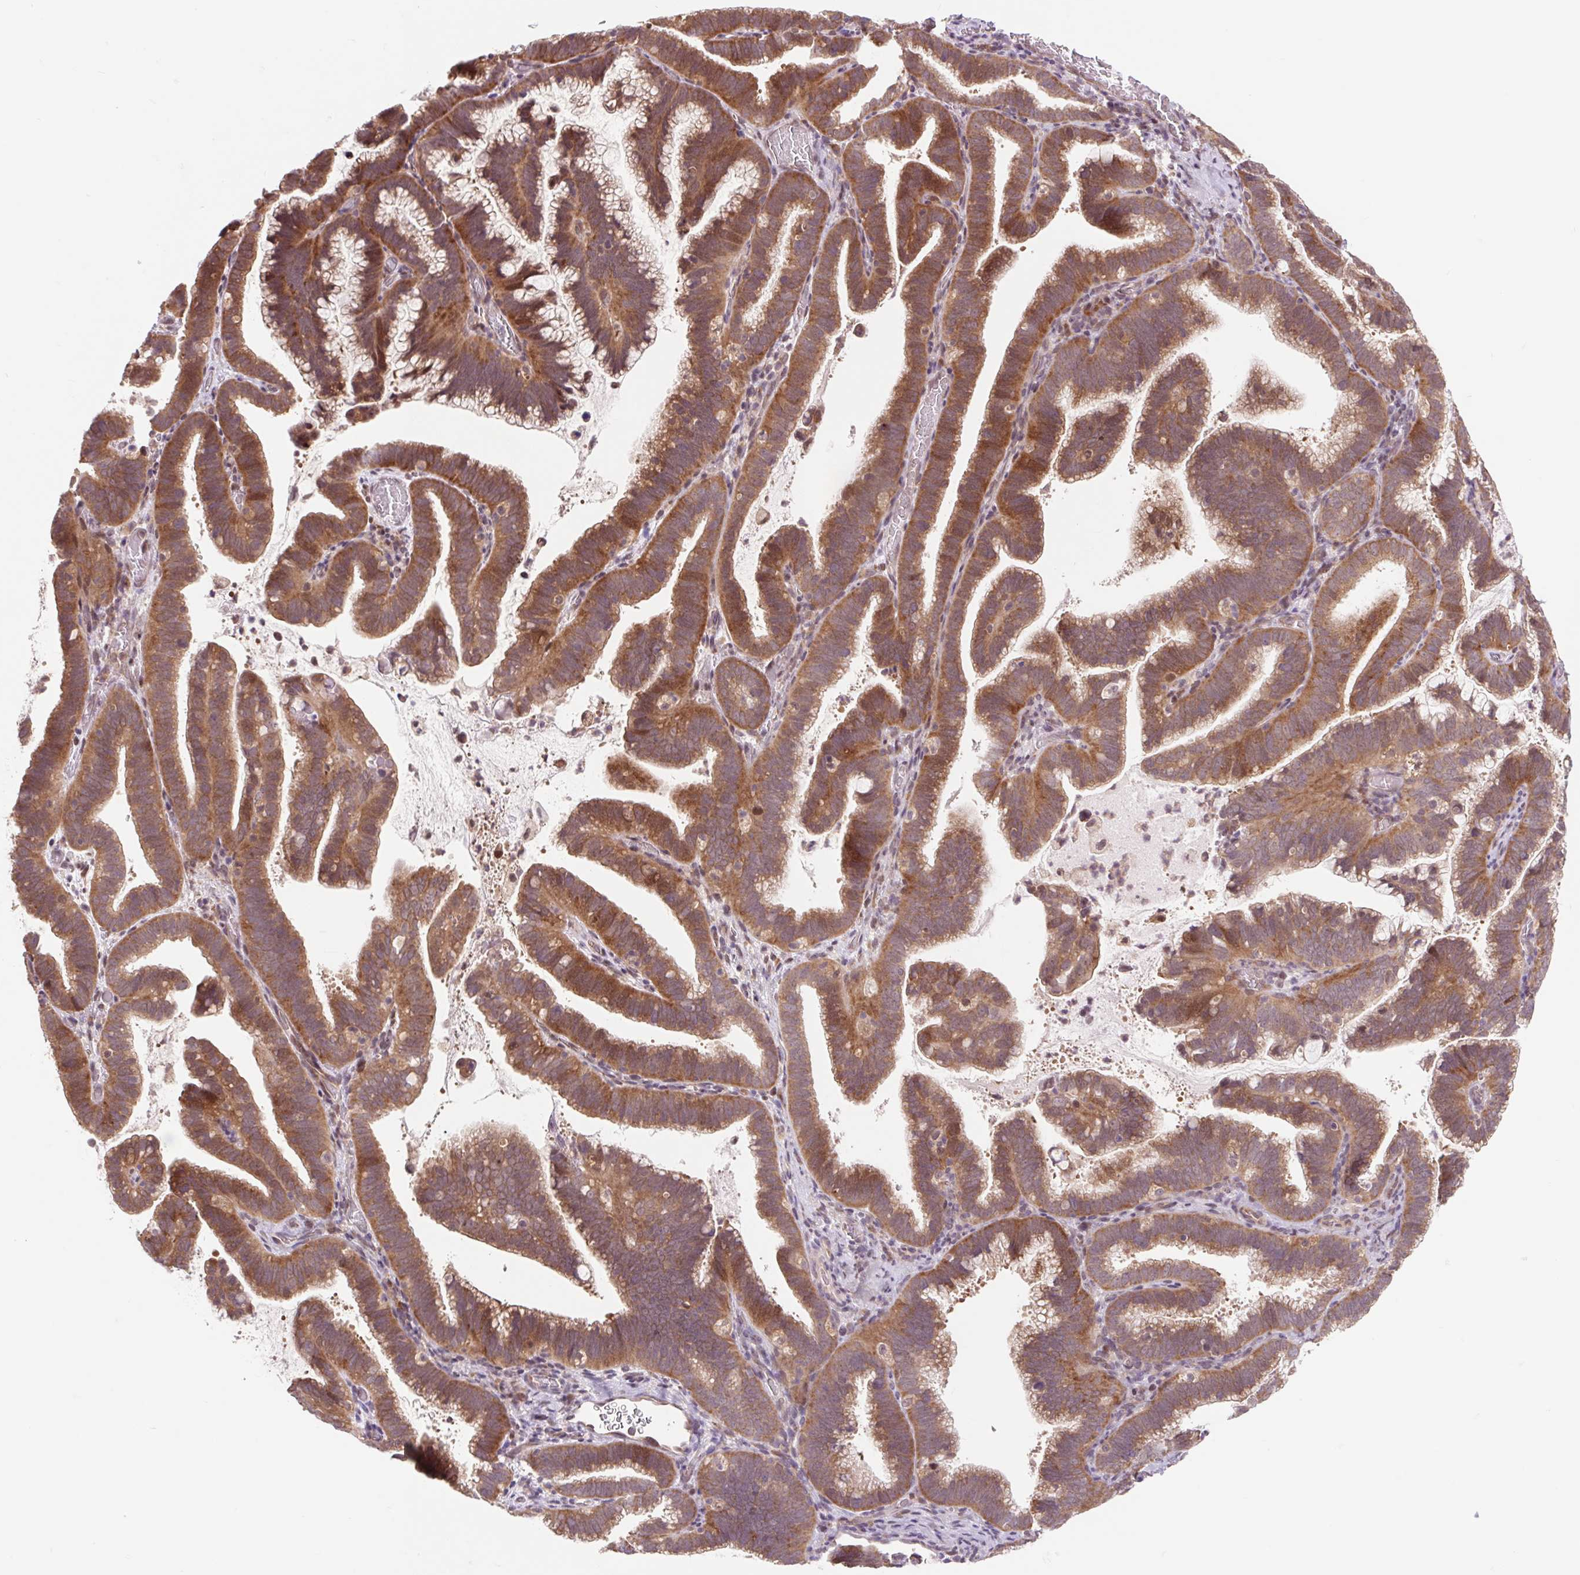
{"staining": {"intensity": "moderate", "quantity": ">75%", "location": "cytoplasmic/membranous"}, "tissue": "cervical cancer", "cell_type": "Tumor cells", "image_type": "cancer", "snomed": [{"axis": "morphology", "description": "Adenocarcinoma, NOS"}, {"axis": "topography", "description": "Cervix"}], "caption": "High-magnification brightfield microscopy of cervical adenocarcinoma stained with DAB (brown) and counterstained with hematoxylin (blue). tumor cells exhibit moderate cytoplasmic/membranous staining is identified in about>75% of cells. Immunohistochemistry stains the protein in brown and the nuclei are stained blue.", "gene": "HFE", "patient": {"sex": "female", "age": 61}}